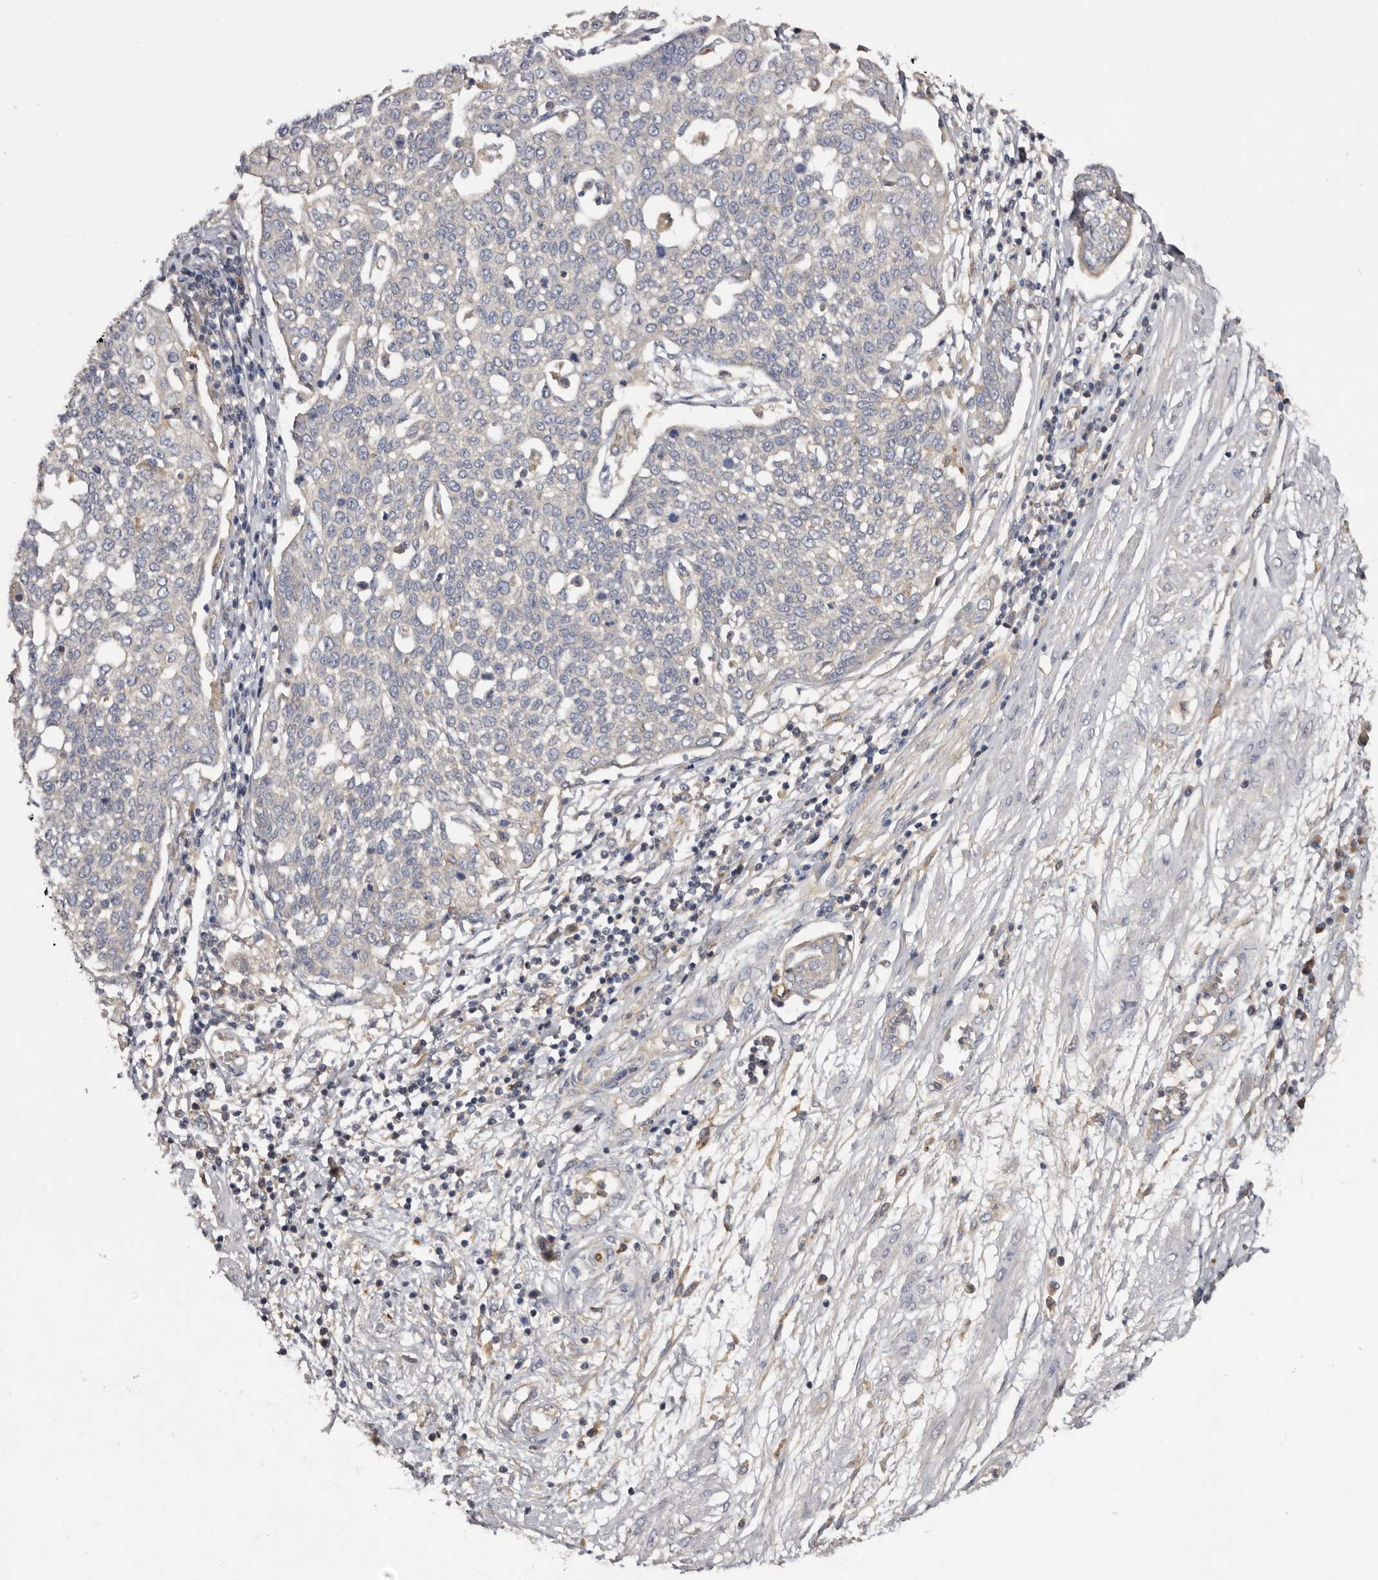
{"staining": {"intensity": "negative", "quantity": "none", "location": "none"}, "tissue": "cervical cancer", "cell_type": "Tumor cells", "image_type": "cancer", "snomed": [{"axis": "morphology", "description": "Squamous cell carcinoma, NOS"}, {"axis": "topography", "description": "Cervix"}], "caption": "Squamous cell carcinoma (cervical) was stained to show a protein in brown. There is no significant expression in tumor cells. The staining was performed using DAB to visualize the protein expression in brown, while the nuclei were stained in blue with hematoxylin (Magnification: 20x).", "gene": "INKA2", "patient": {"sex": "female", "age": 34}}